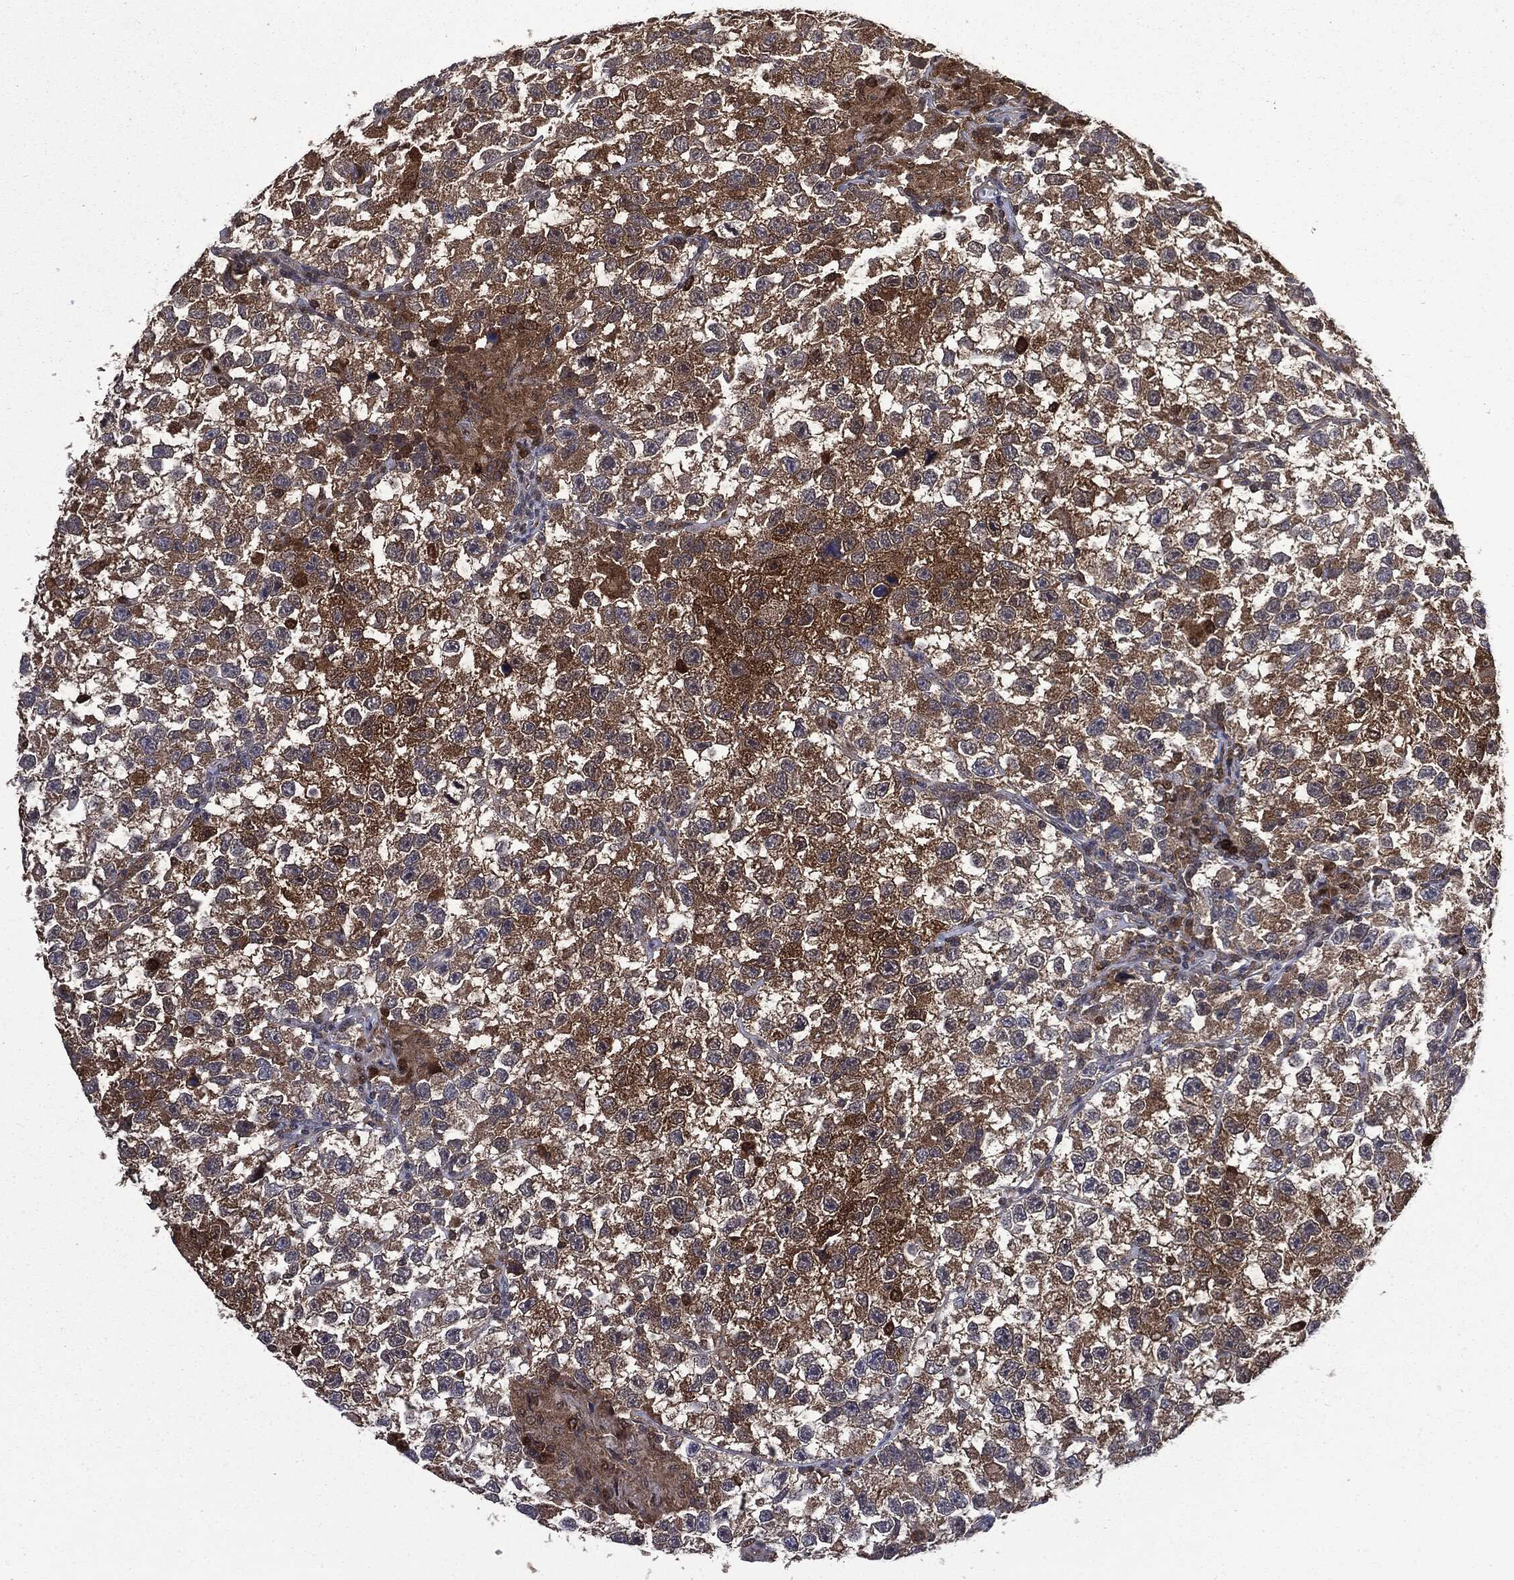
{"staining": {"intensity": "strong", "quantity": "<25%", "location": "cytoplasmic/membranous"}, "tissue": "testis cancer", "cell_type": "Tumor cells", "image_type": "cancer", "snomed": [{"axis": "morphology", "description": "Seminoma, NOS"}, {"axis": "topography", "description": "Testis"}], "caption": "Seminoma (testis) stained with a protein marker exhibits strong staining in tumor cells.", "gene": "GPI", "patient": {"sex": "male", "age": 26}}